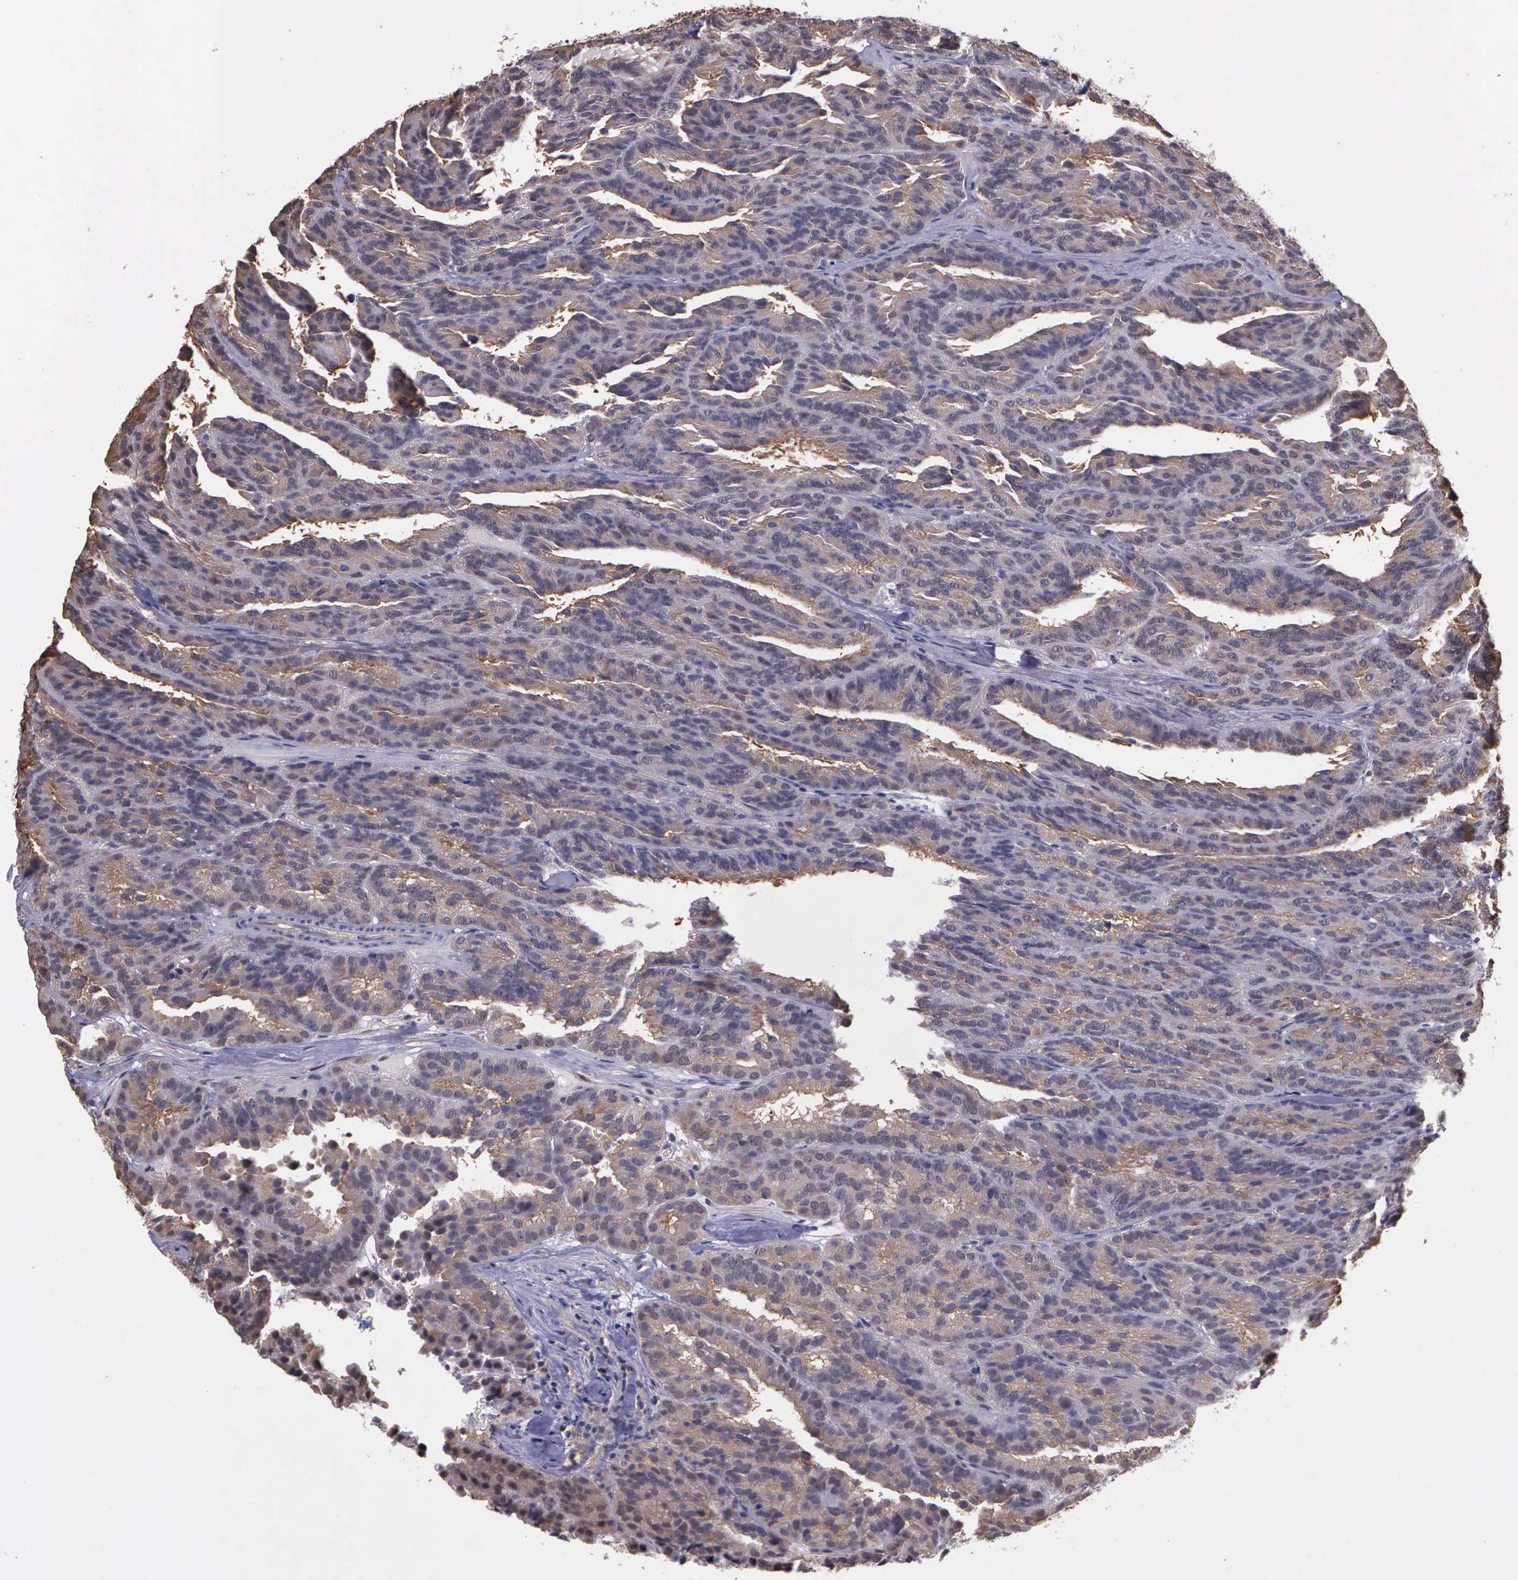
{"staining": {"intensity": "moderate", "quantity": ">75%", "location": "cytoplasmic/membranous,nuclear"}, "tissue": "renal cancer", "cell_type": "Tumor cells", "image_type": "cancer", "snomed": [{"axis": "morphology", "description": "Adenocarcinoma, NOS"}, {"axis": "topography", "description": "Kidney"}], "caption": "Human renal cancer (adenocarcinoma) stained with a brown dye displays moderate cytoplasmic/membranous and nuclear positive positivity in approximately >75% of tumor cells.", "gene": "PSMC1", "patient": {"sex": "male", "age": 46}}